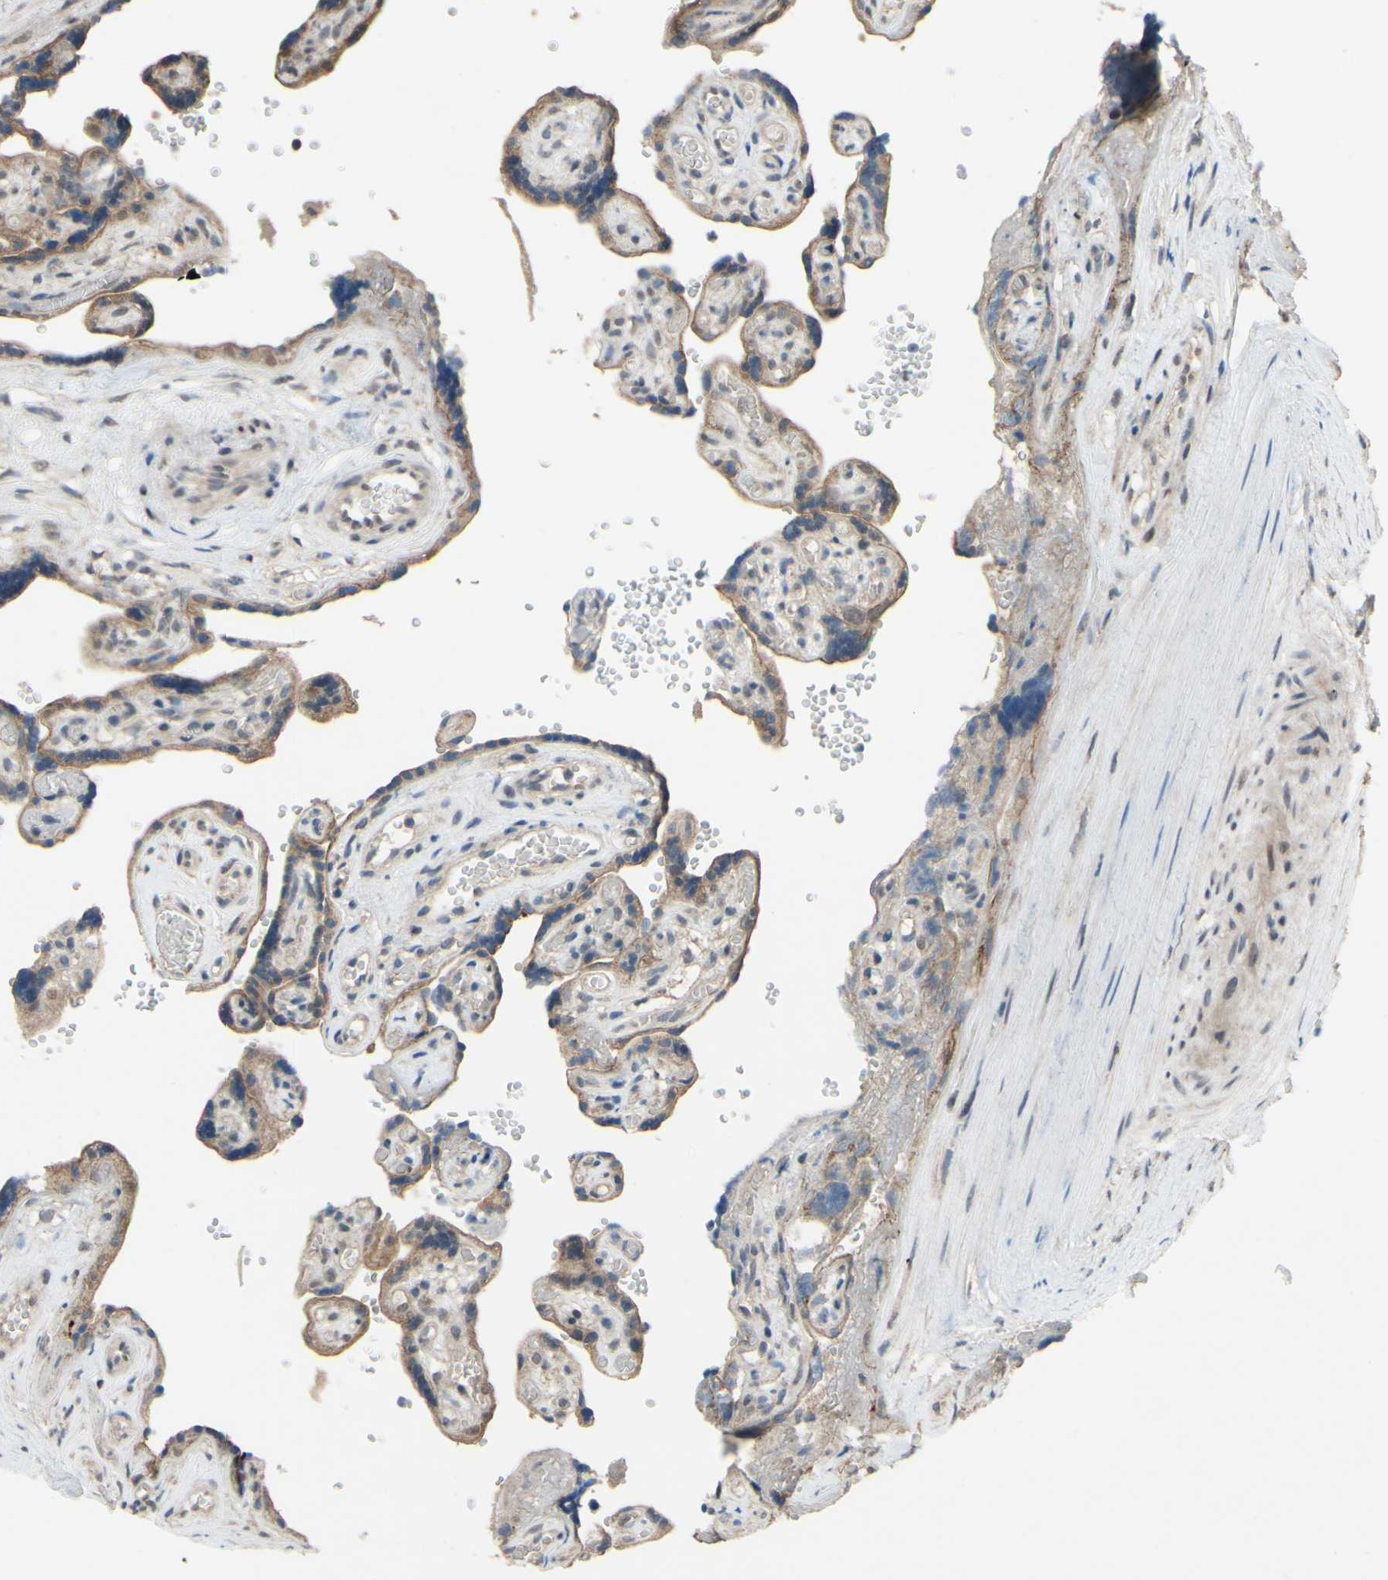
{"staining": {"intensity": "moderate", "quantity": ">75%", "location": "cytoplasmic/membranous"}, "tissue": "placenta", "cell_type": "Trophoblastic cells", "image_type": "normal", "snomed": [{"axis": "morphology", "description": "Normal tissue, NOS"}, {"axis": "topography", "description": "Placenta"}], "caption": "Unremarkable placenta was stained to show a protein in brown. There is medium levels of moderate cytoplasmic/membranous staining in approximately >75% of trophoblastic cells. The protein of interest is stained brown, and the nuclei are stained in blue (DAB (3,3'-diaminobenzidine) IHC with brightfield microscopy, high magnification).", "gene": "CDCP1", "patient": {"sex": "female", "age": 30}}